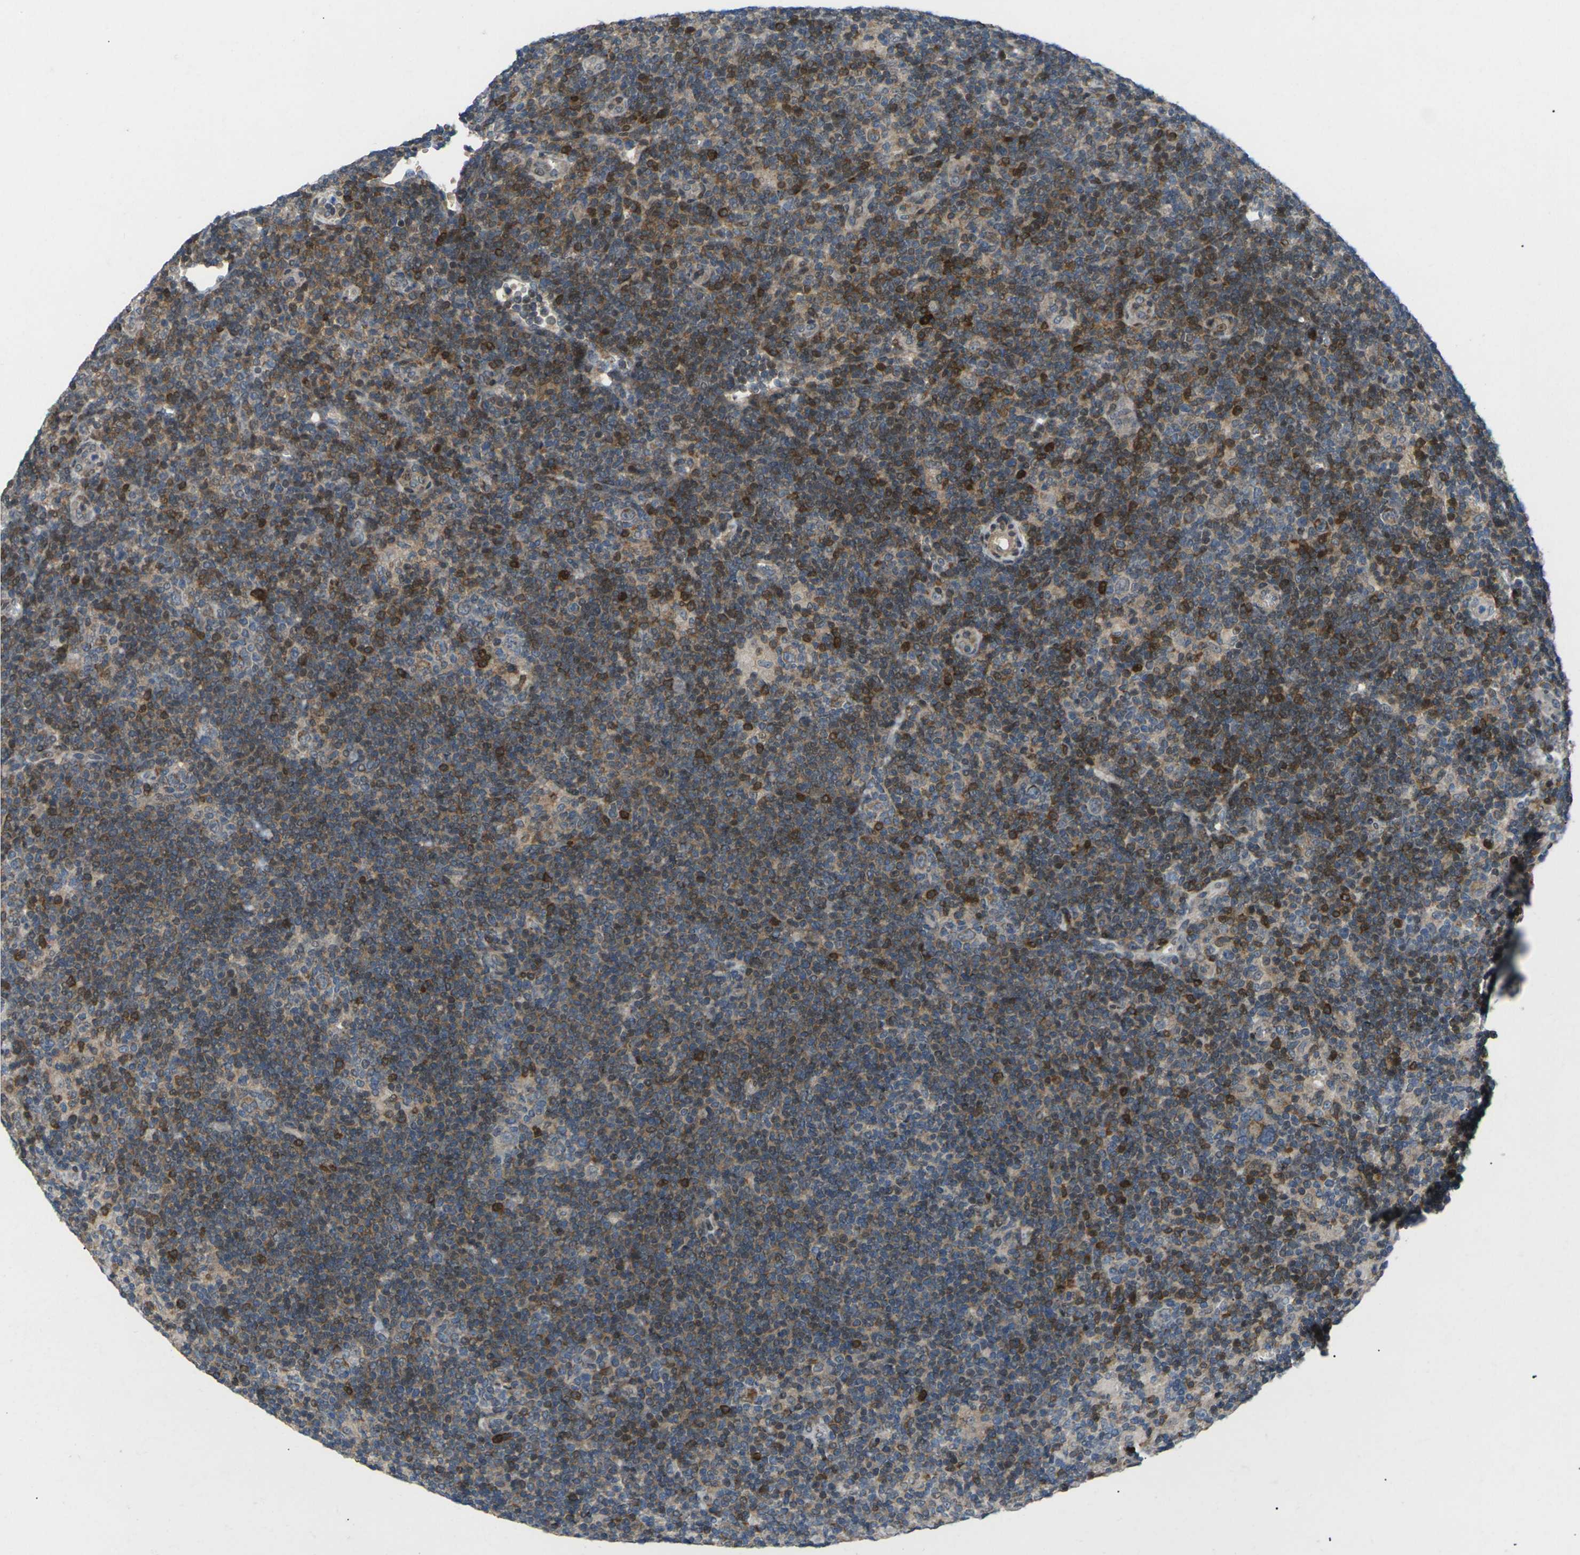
{"staining": {"intensity": "weak", "quantity": "25%-75%", "location": "cytoplasmic/membranous"}, "tissue": "lymphoma", "cell_type": "Tumor cells", "image_type": "cancer", "snomed": [{"axis": "morphology", "description": "Hodgkin's disease, NOS"}, {"axis": "topography", "description": "Lymph node"}], "caption": "A brown stain shows weak cytoplasmic/membranous expression of a protein in Hodgkin's disease tumor cells.", "gene": "RPS6KA3", "patient": {"sex": "female", "age": 57}}